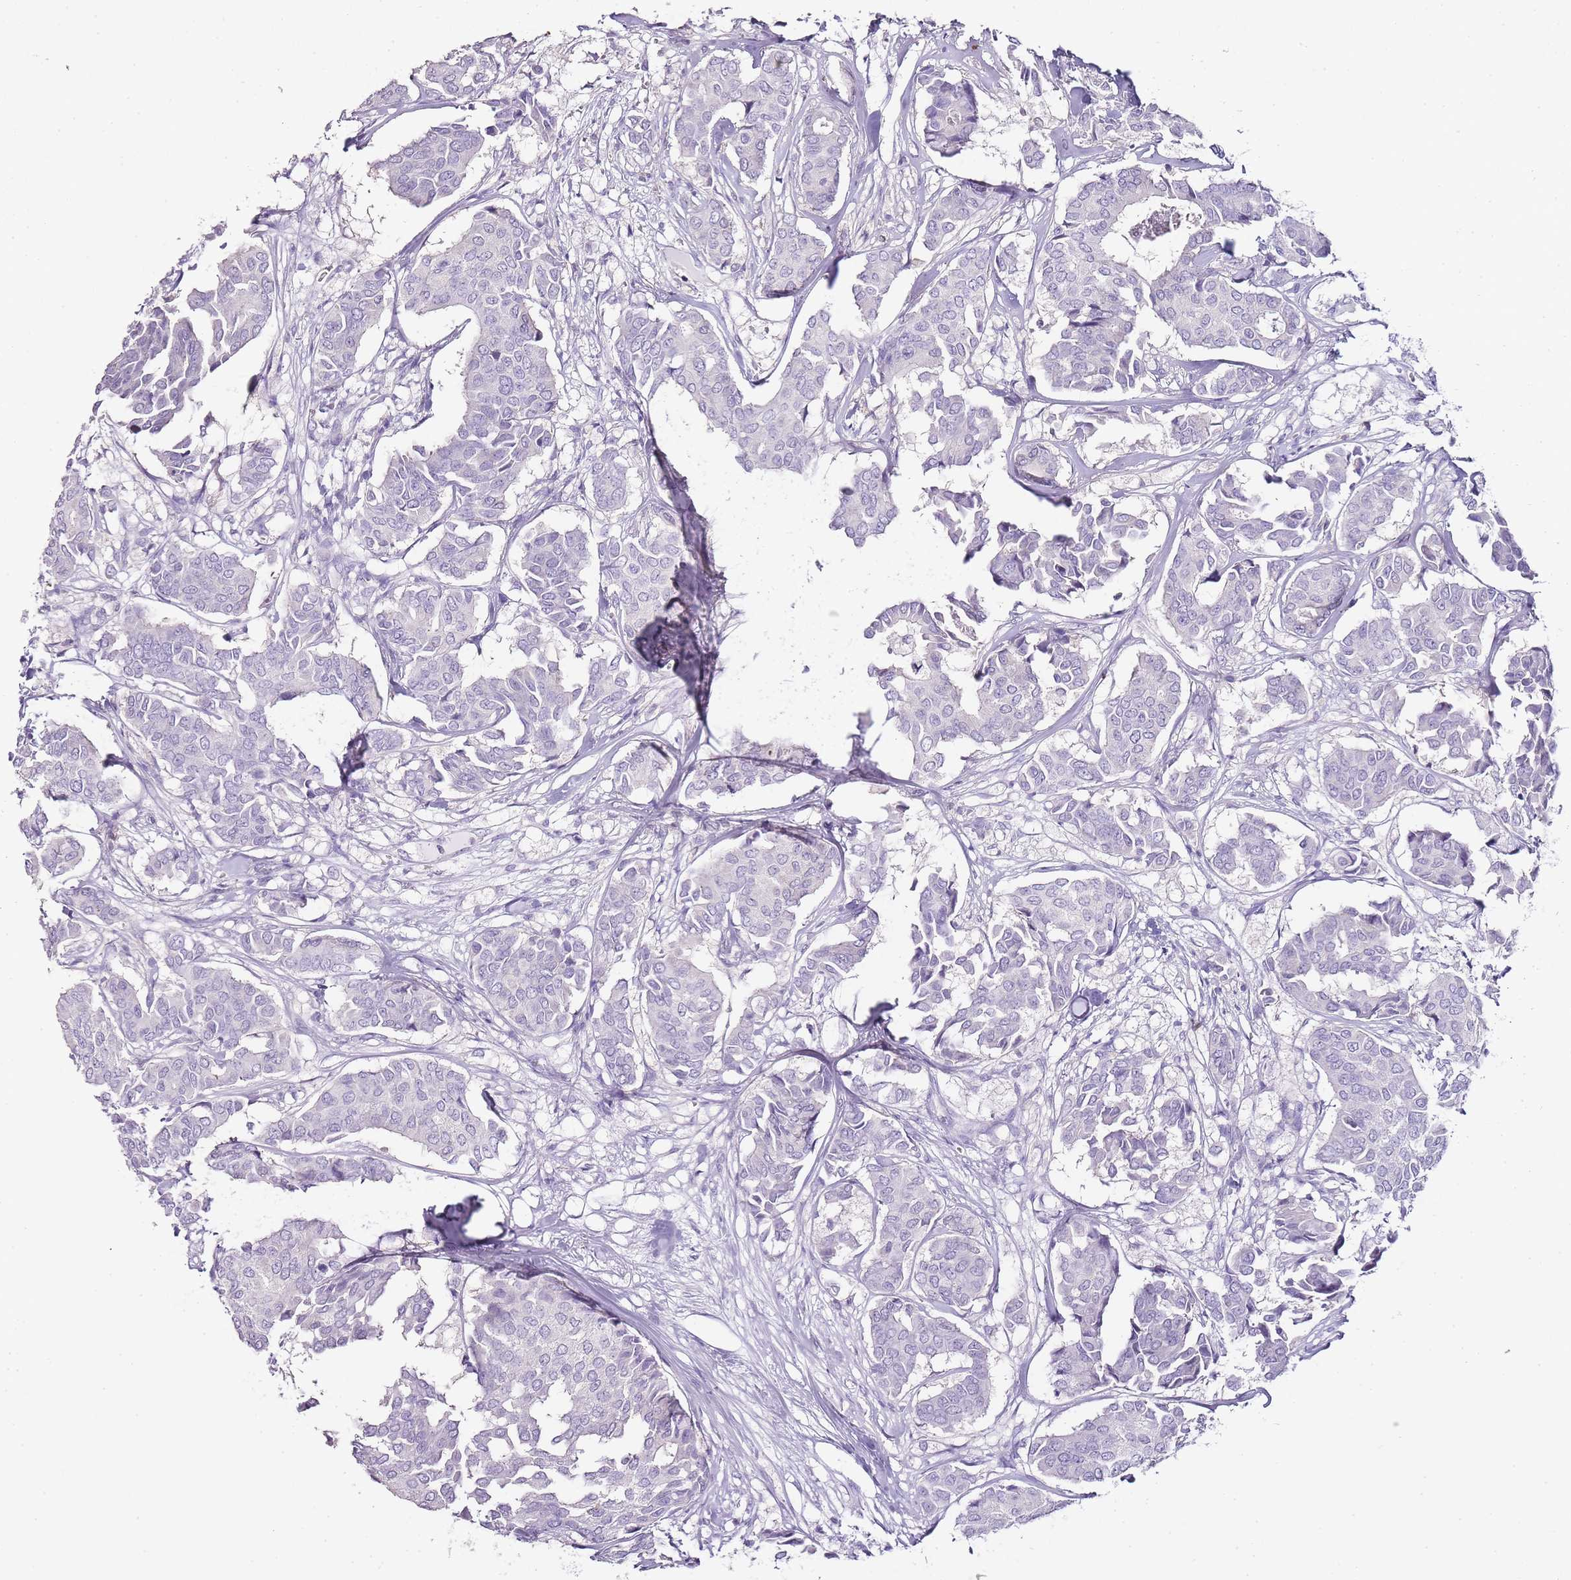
{"staining": {"intensity": "negative", "quantity": "none", "location": "none"}, "tissue": "breast cancer", "cell_type": "Tumor cells", "image_type": "cancer", "snomed": [{"axis": "morphology", "description": "Duct carcinoma"}, {"axis": "topography", "description": "Breast"}], "caption": "High magnification brightfield microscopy of breast infiltrating ductal carcinoma stained with DAB (brown) and counterstained with hematoxylin (blue): tumor cells show no significant staining.", "gene": "ZBP1", "patient": {"sex": "female", "age": 75}}